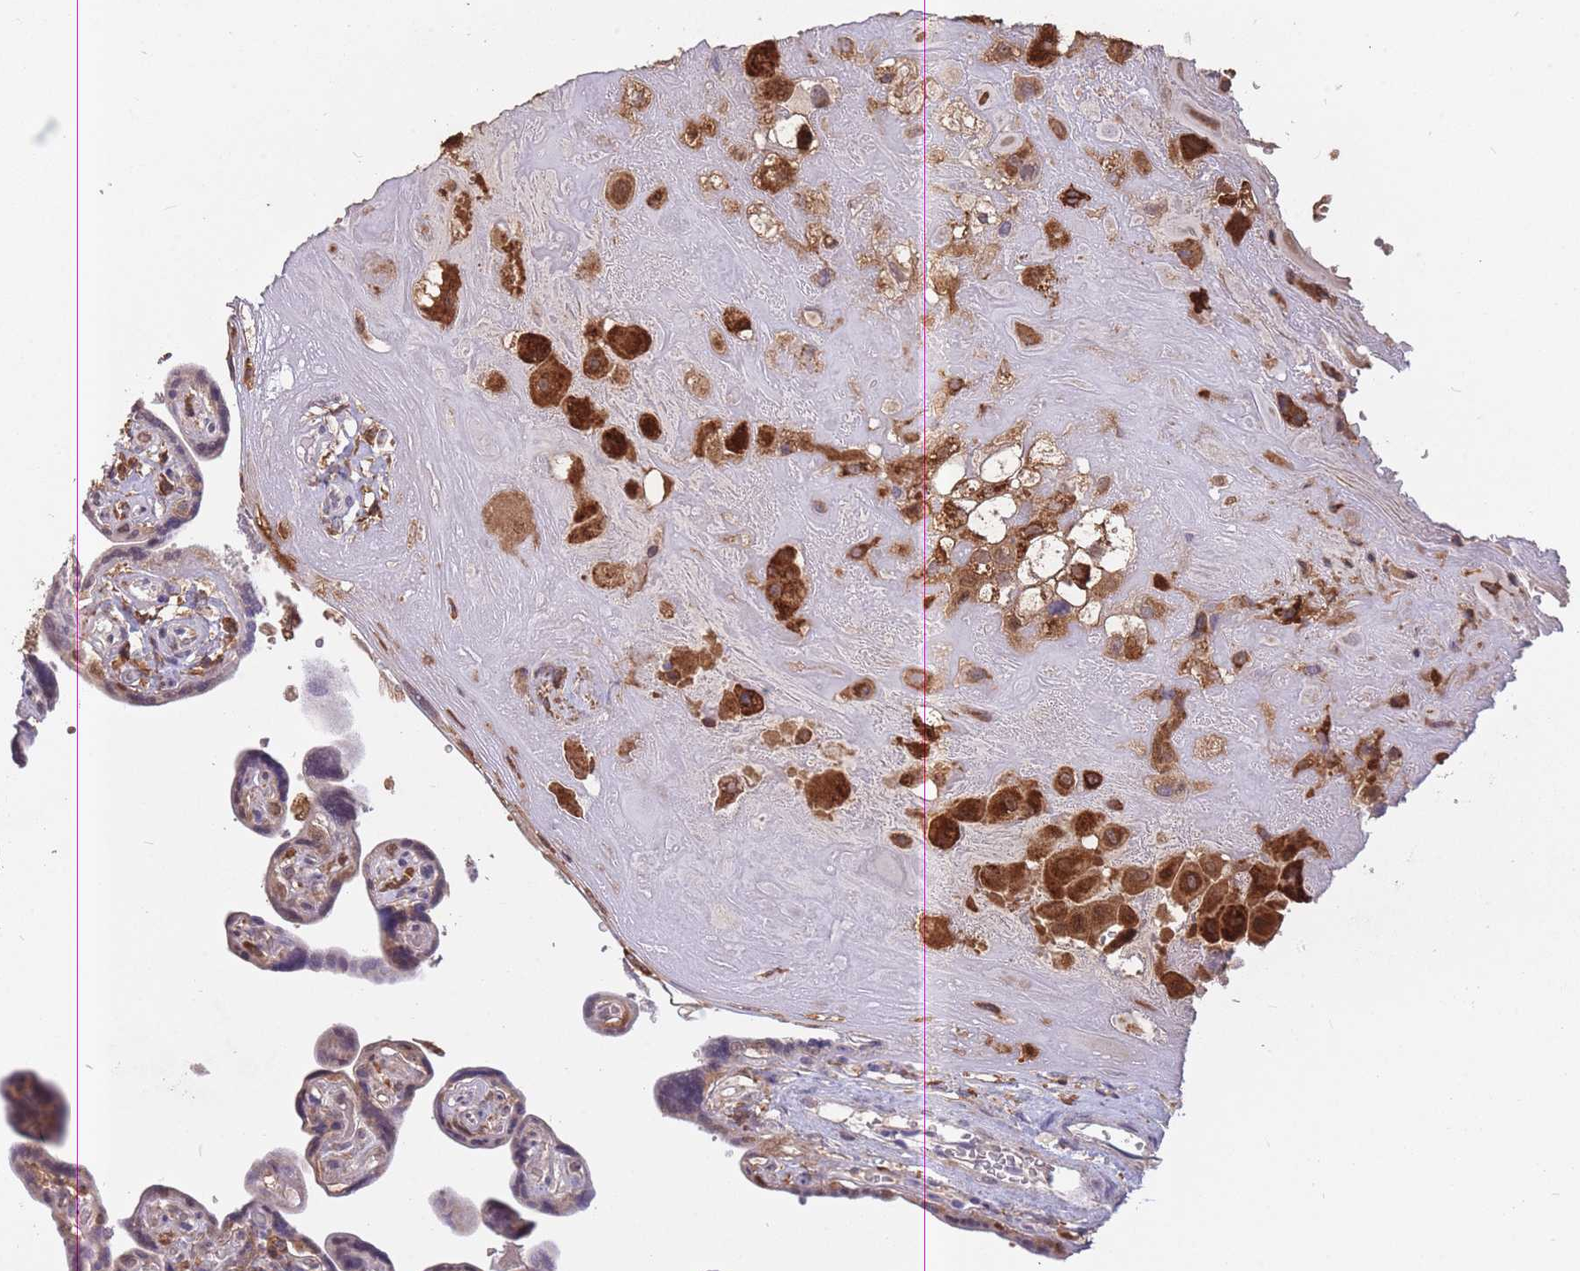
{"staining": {"intensity": "strong", "quantity": ">75%", "location": "cytoplasmic/membranous"}, "tissue": "placenta", "cell_type": "Decidual cells", "image_type": "normal", "snomed": [{"axis": "morphology", "description": "Normal tissue, NOS"}, {"axis": "topography", "description": "Placenta"}], "caption": "The histopathology image exhibits staining of benign placenta, revealing strong cytoplasmic/membranous protein staining (brown color) within decidual cells. (Brightfield microscopy of DAB IHC at high magnification).", "gene": "GMIP", "patient": {"sex": "female", "age": 32}}